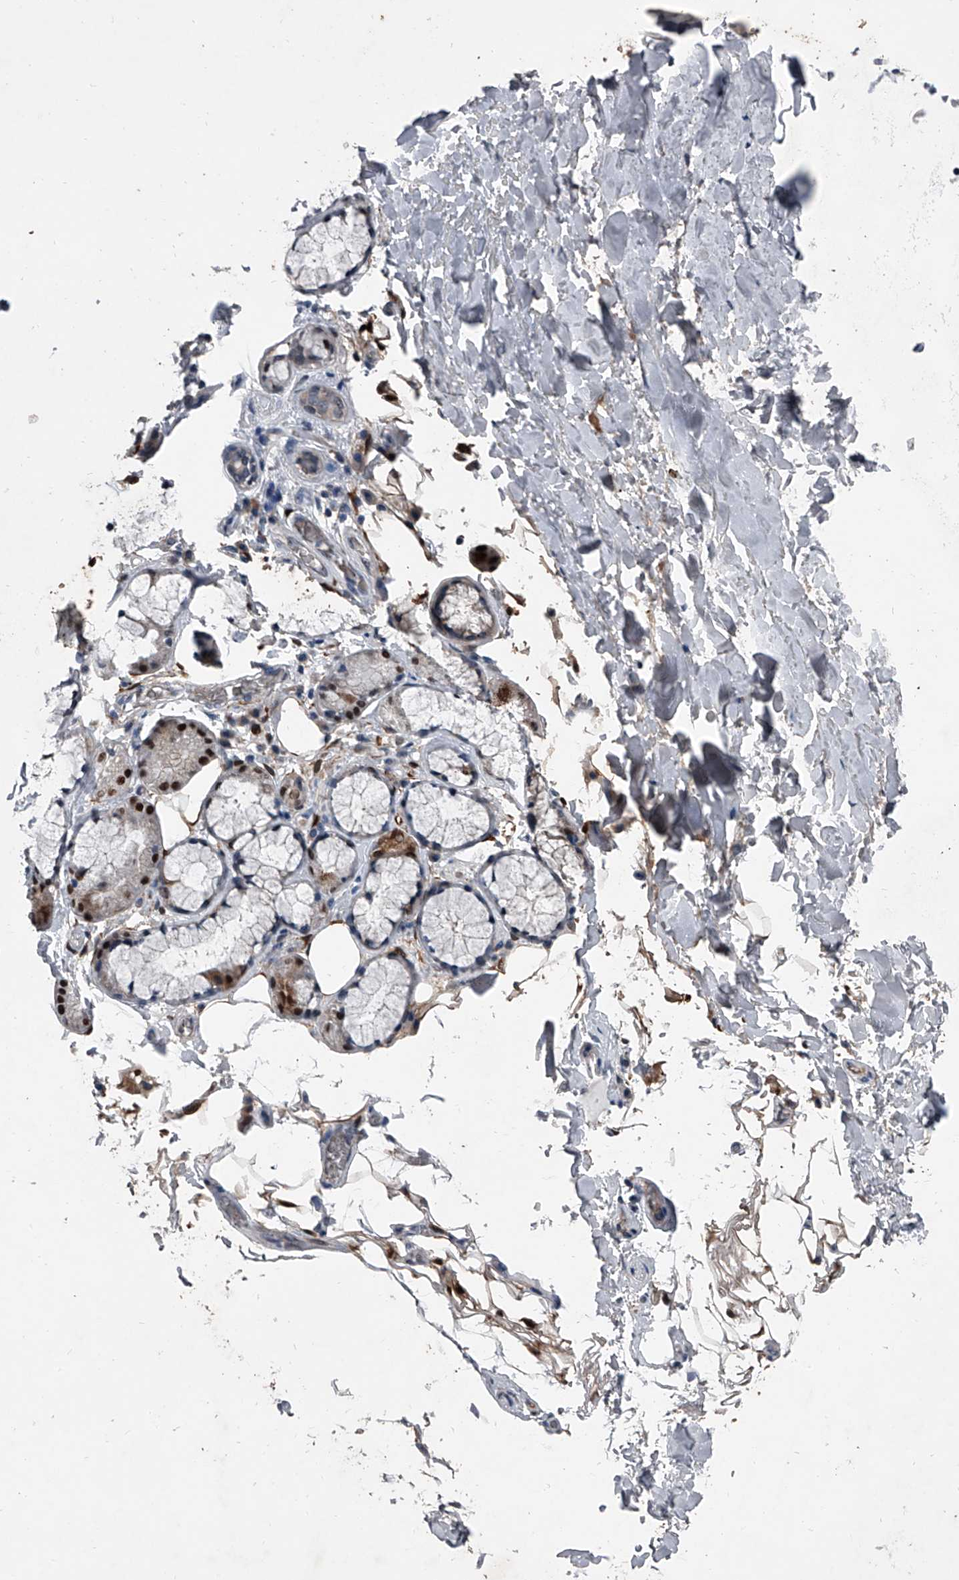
{"staining": {"intensity": "moderate", "quantity": "25%-75%", "location": "cytoplasmic/membranous"}, "tissue": "adipose tissue", "cell_type": "Adipocytes", "image_type": "normal", "snomed": [{"axis": "morphology", "description": "Normal tissue, NOS"}, {"axis": "topography", "description": "Cartilage tissue"}], "caption": "IHC of unremarkable human adipose tissue displays medium levels of moderate cytoplasmic/membranous staining in about 25%-75% of adipocytes.", "gene": "CEP85L", "patient": {"sex": "female", "age": 63}}